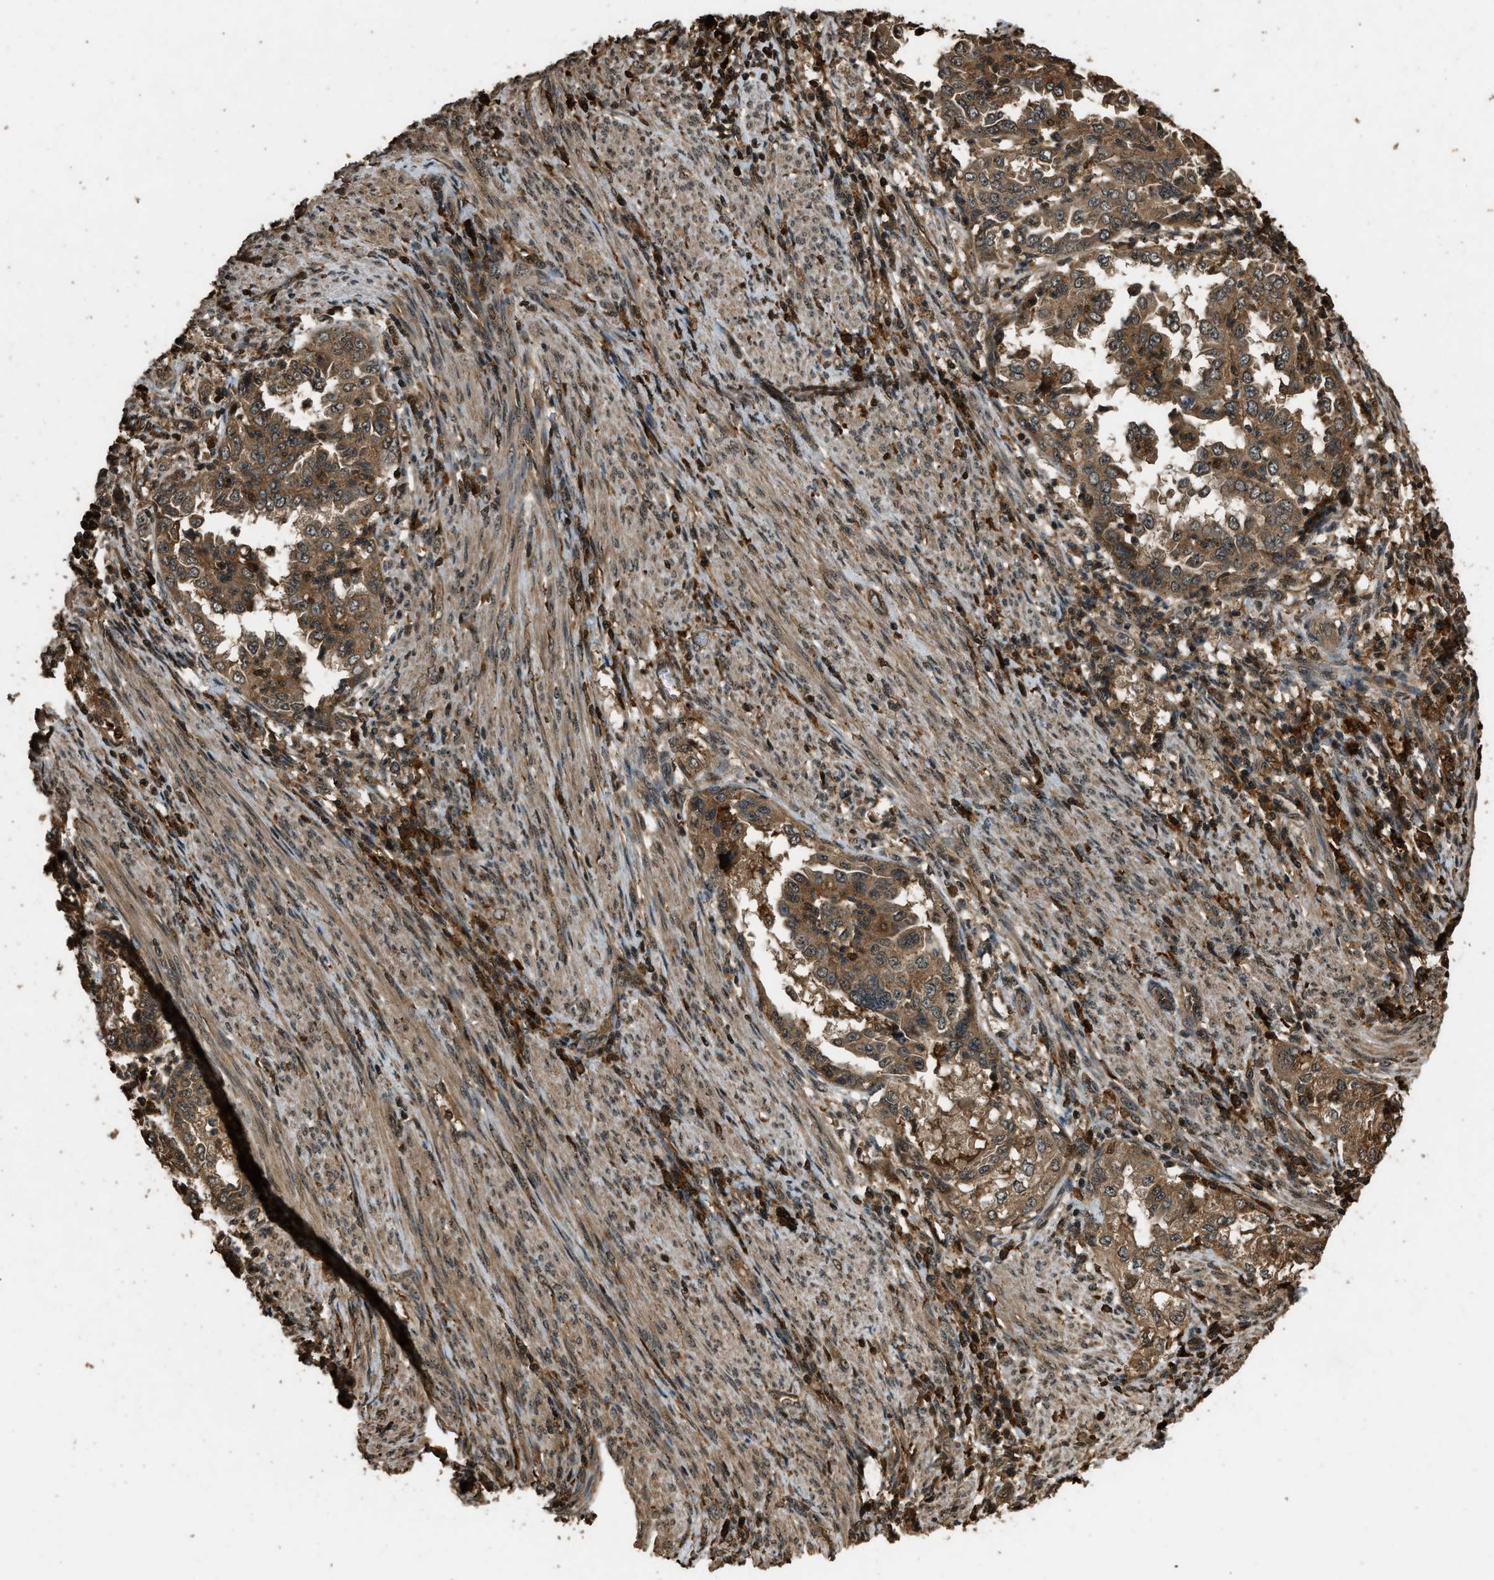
{"staining": {"intensity": "moderate", "quantity": ">75%", "location": "cytoplasmic/membranous"}, "tissue": "endometrial cancer", "cell_type": "Tumor cells", "image_type": "cancer", "snomed": [{"axis": "morphology", "description": "Adenocarcinoma, NOS"}, {"axis": "topography", "description": "Endometrium"}], "caption": "About >75% of tumor cells in human endometrial cancer show moderate cytoplasmic/membranous protein expression as visualized by brown immunohistochemical staining.", "gene": "RAP2A", "patient": {"sex": "female", "age": 85}}